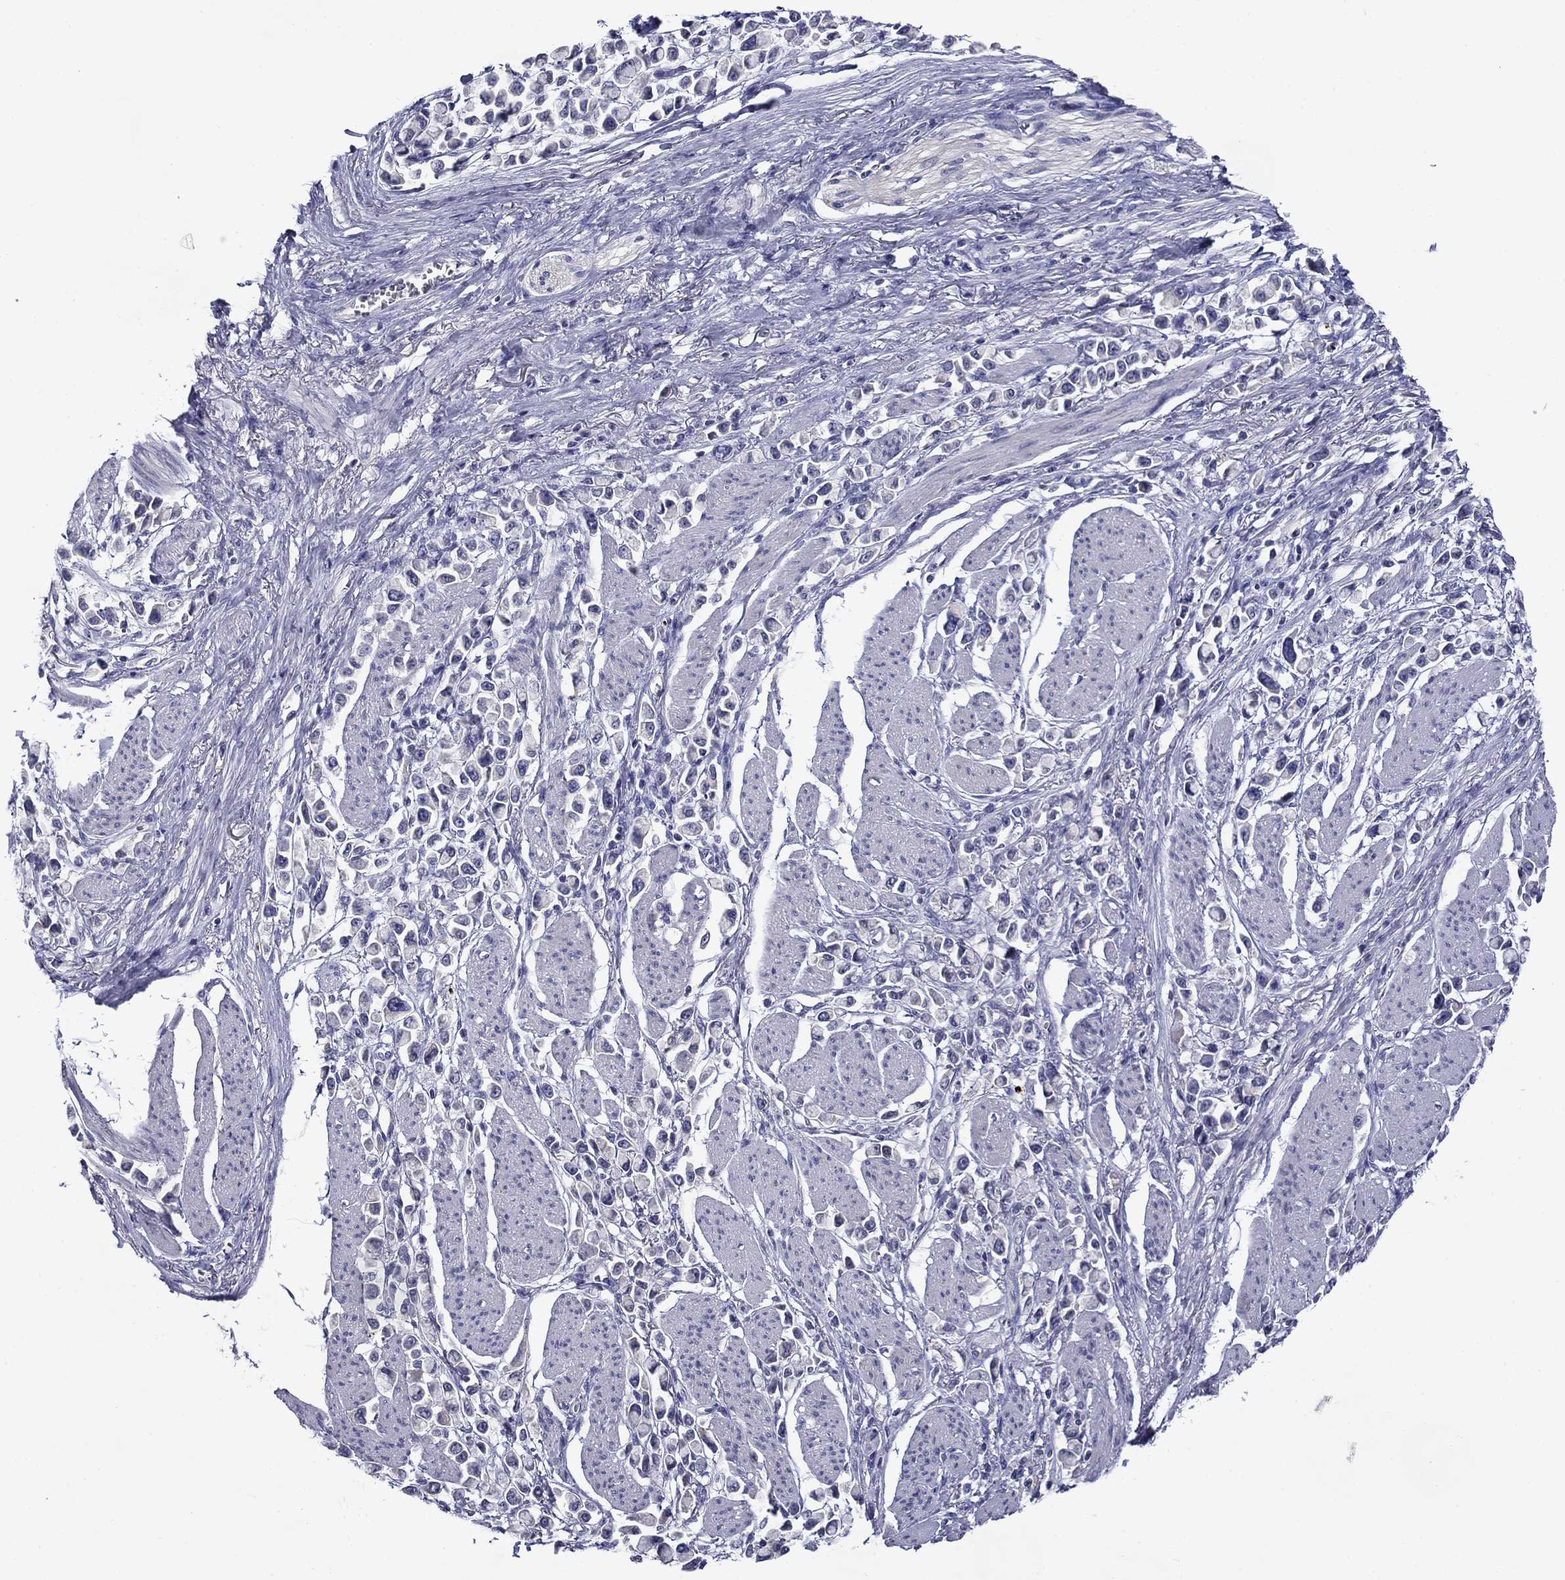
{"staining": {"intensity": "negative", "quantity": "none", "location": "none"}, "tissue": "stomach cancer", "cell_type": "Tumor cells", "image_type": "cancer", "snomed": [{"axis": "morphology", "description": "Adenocarcinoma, NOS"}, {"axis": "topography", "description": "Stomach"}], "caption": "The micrograph exhibits no staining of tumor cells in adenocarcinoma (stomach).", "gene": "SPATA7", "patient": {"sex": "female", "age": 81}}